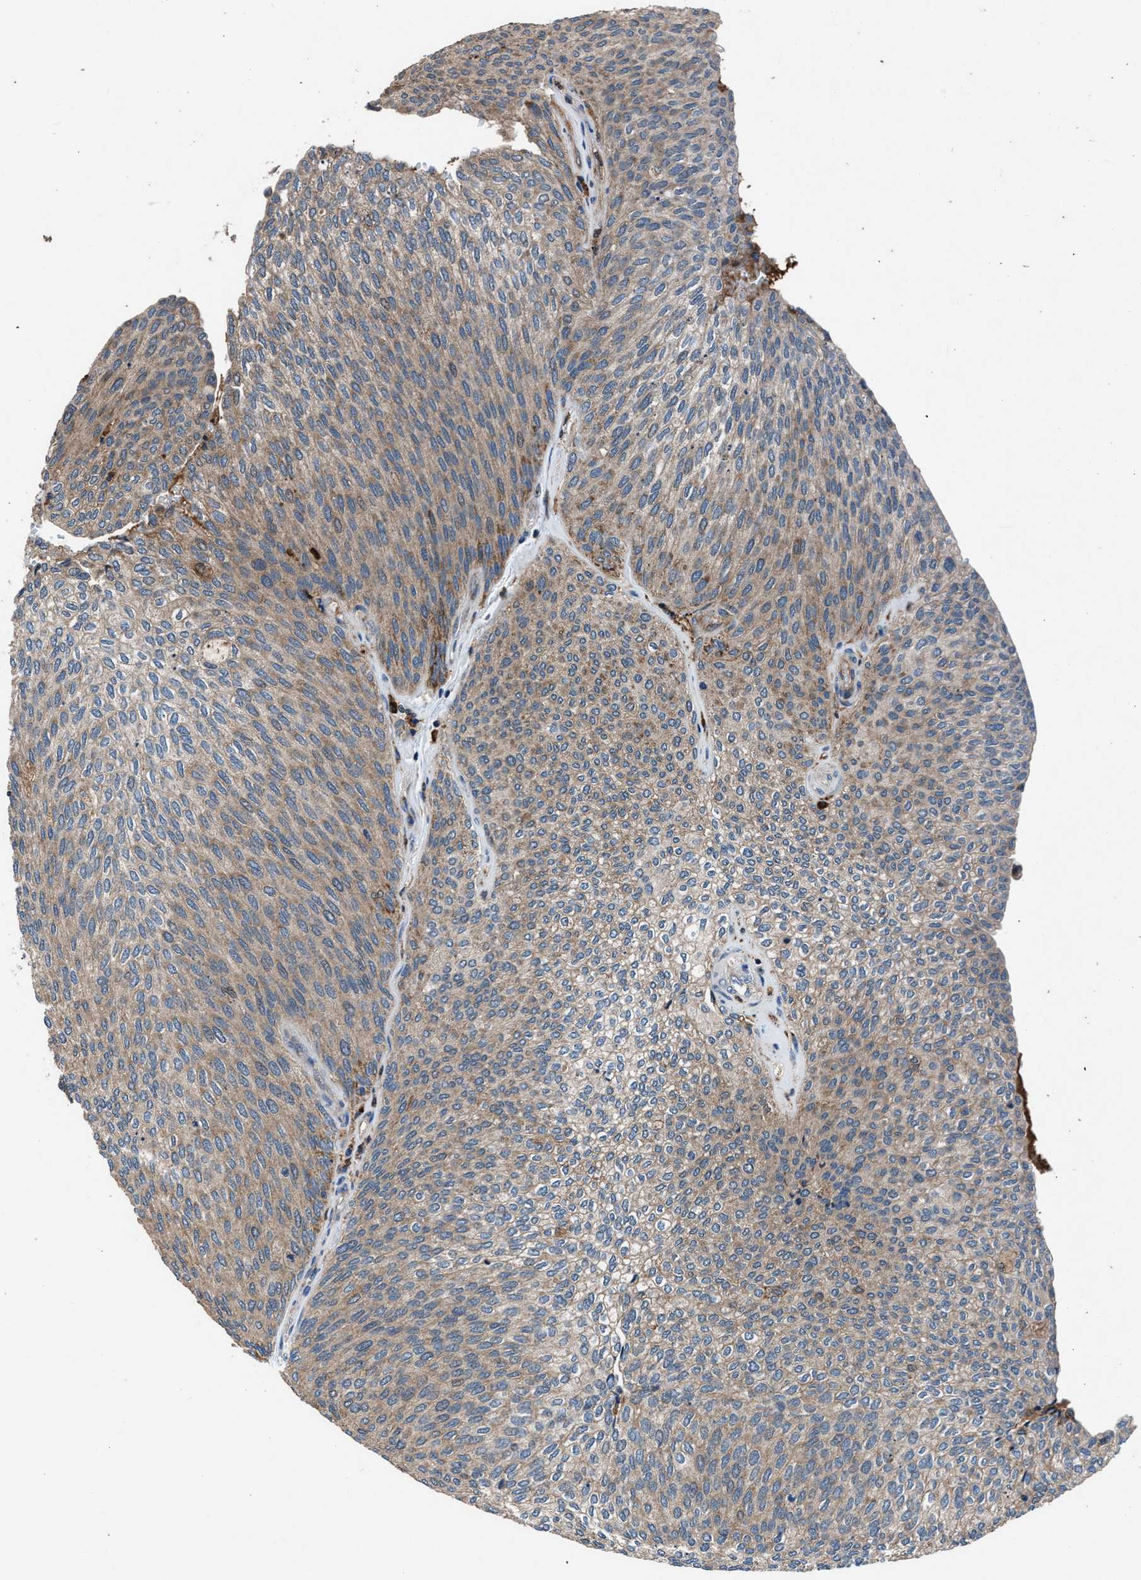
{"staining": {"intensity": "weak", "quantity": ">75%", "location": "cytoplasmic/membranous"}, "tissue": "urothelial cancer", "cell_type": "Tumor cells", "image_type": "cancer", "snomed": [{"axis": "morphology", "description": "Urothelial carcinoma, Low grade"}, {"axis": "topography", "description": "Urinary bladder"}], "caption": "Immunohistochemistry photomicrograph of neoplastic tissue: human urothelial cancer stained using immunohistochemistry exhibits low levels of weak protein expression localized specifically in the cytoplasmic/membranous of tumor cells, appearing as a cytoplasmic/membranous brown color.", "gene": "FAM221A", "patient": {"sex": "female", "age": 79}}